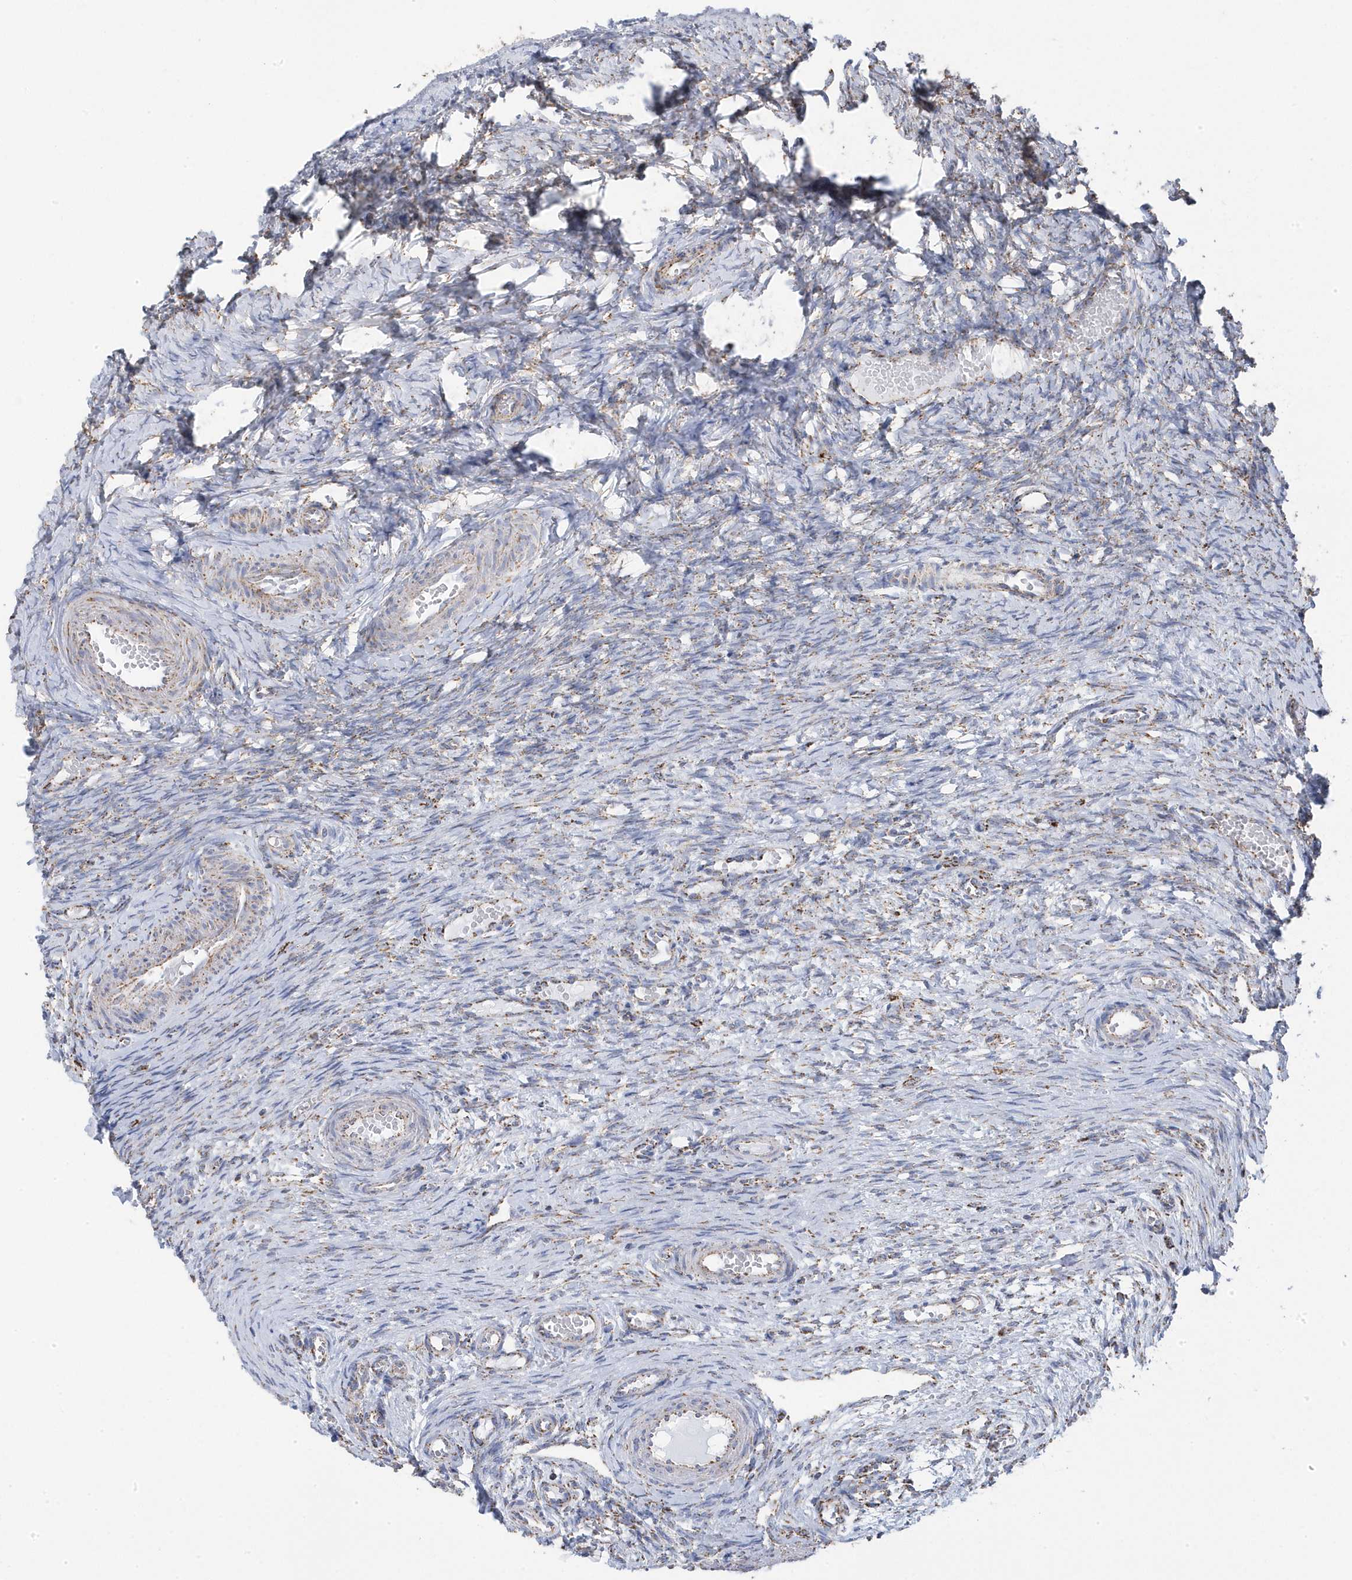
{"staining": {"intensity": "moderate", "quantity": "25%-75%", "location": "cytoplasmic/membranous"}, "tissue": "ovary", "cell_type": "Ovarian stroma cells", "image_type": "normal", "snomed": [{"axis": "morphology", "description": "Adenocarcinoma, NOS"}, {"axis": "topography", "description": "Endometrium"}], "caption": "There is medium levels of moderate cytoplasmic/membranous expression in ovarian stroma cells of unremarkable ovary, as demonstrated by immunohistochemical staining (brown color).", "gene": "GTPBP8", "patient": {"sex": "female", "age": 32}}